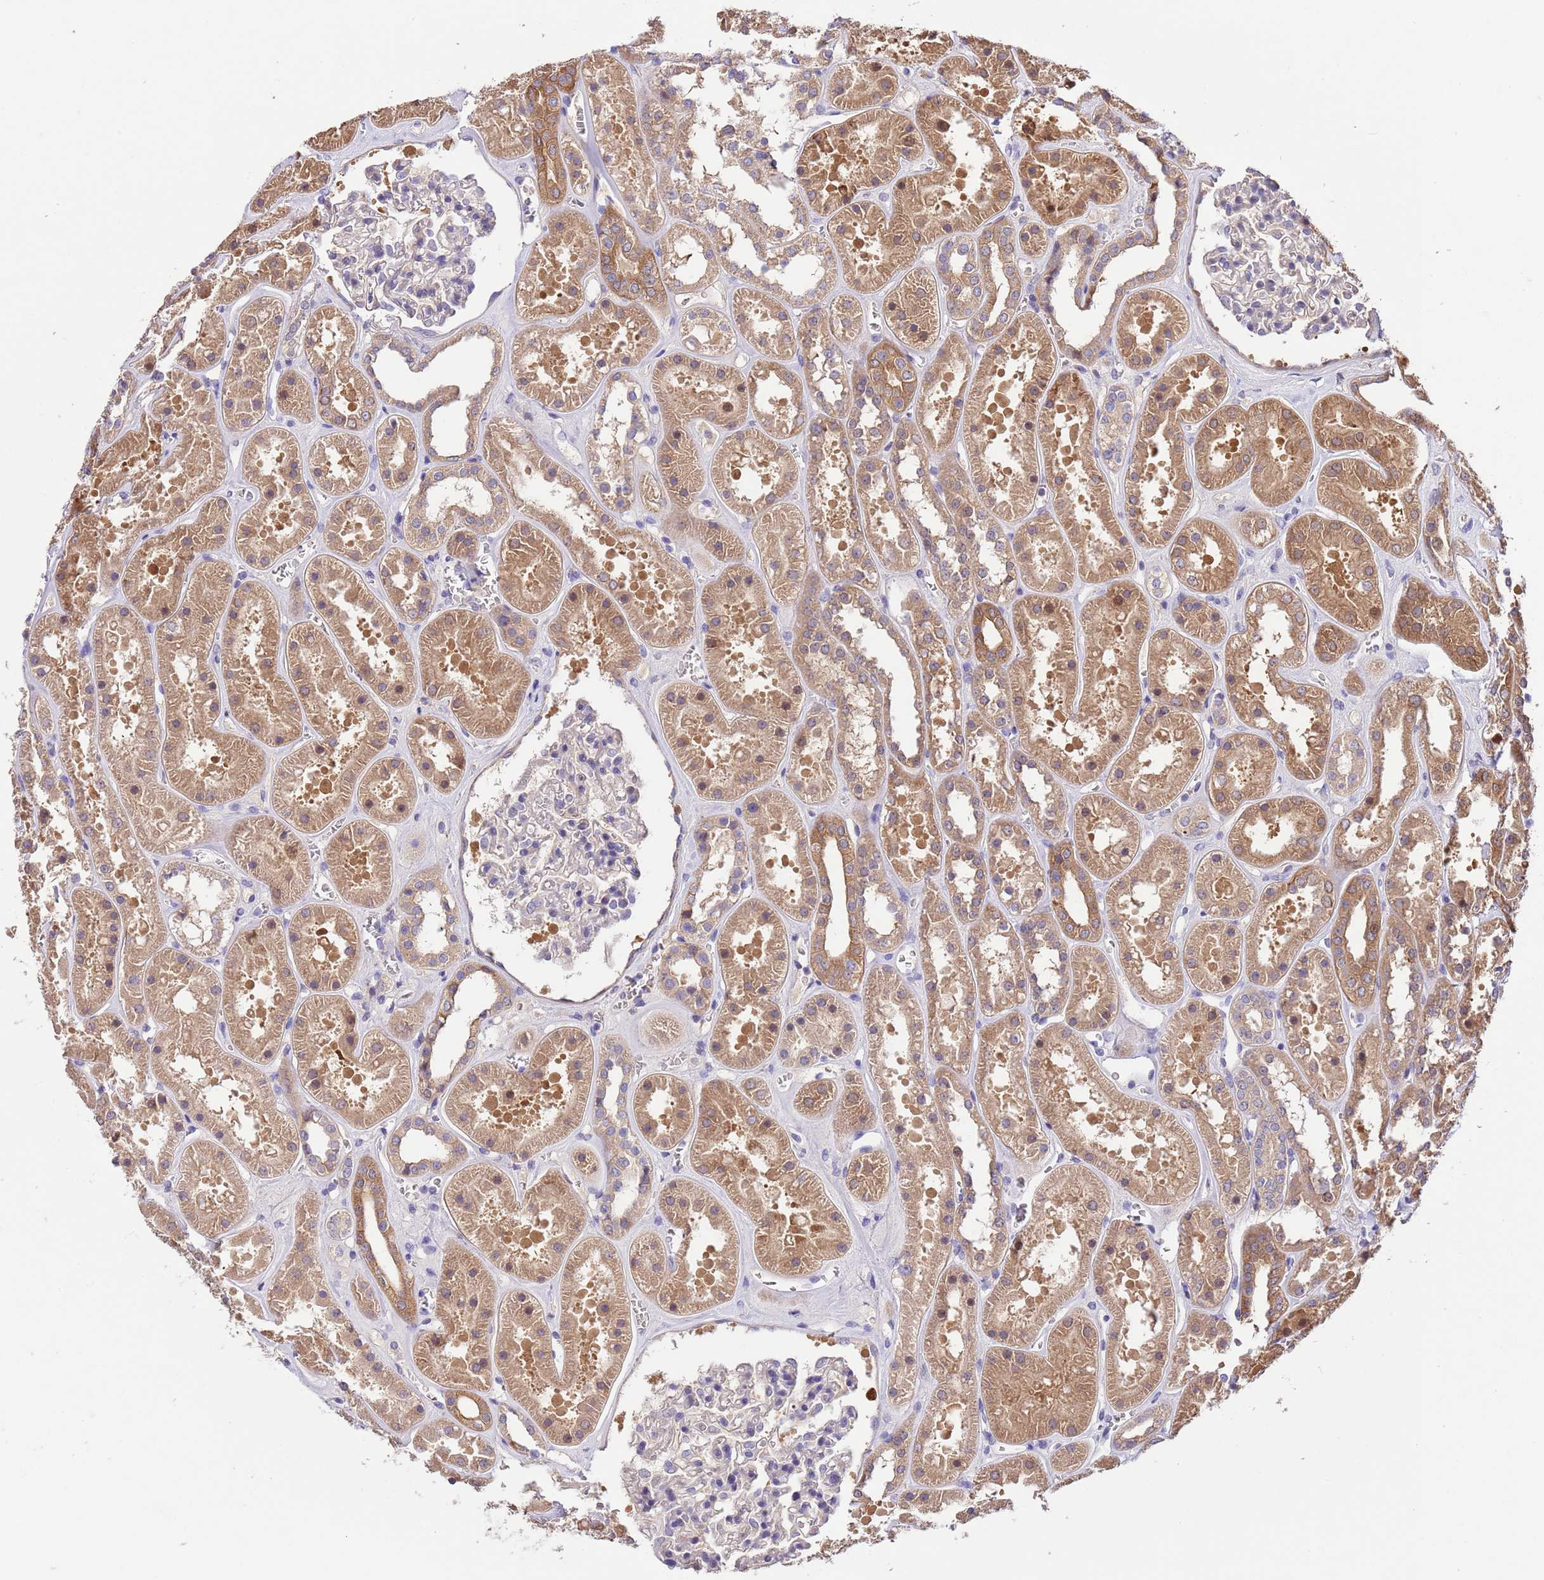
{"staining": {"intensity": "negative", "quantity": "none", "location": "none"}, "tissue": "kidney", "cell_type": "Cells in glomeruli", "image_type": "normal", "snomed": [{"axis": "morphology", "description": "Normal tissue, NOS"}, {"axis": "topography", "description": "Kidney"}], "caption": "DAB immunohistochemical staining of benign human kidney demonstrates no significant expression in cells in glomeruli.", "gene": "FAM89B", "patient": {"sex": "female", "age": 41}}